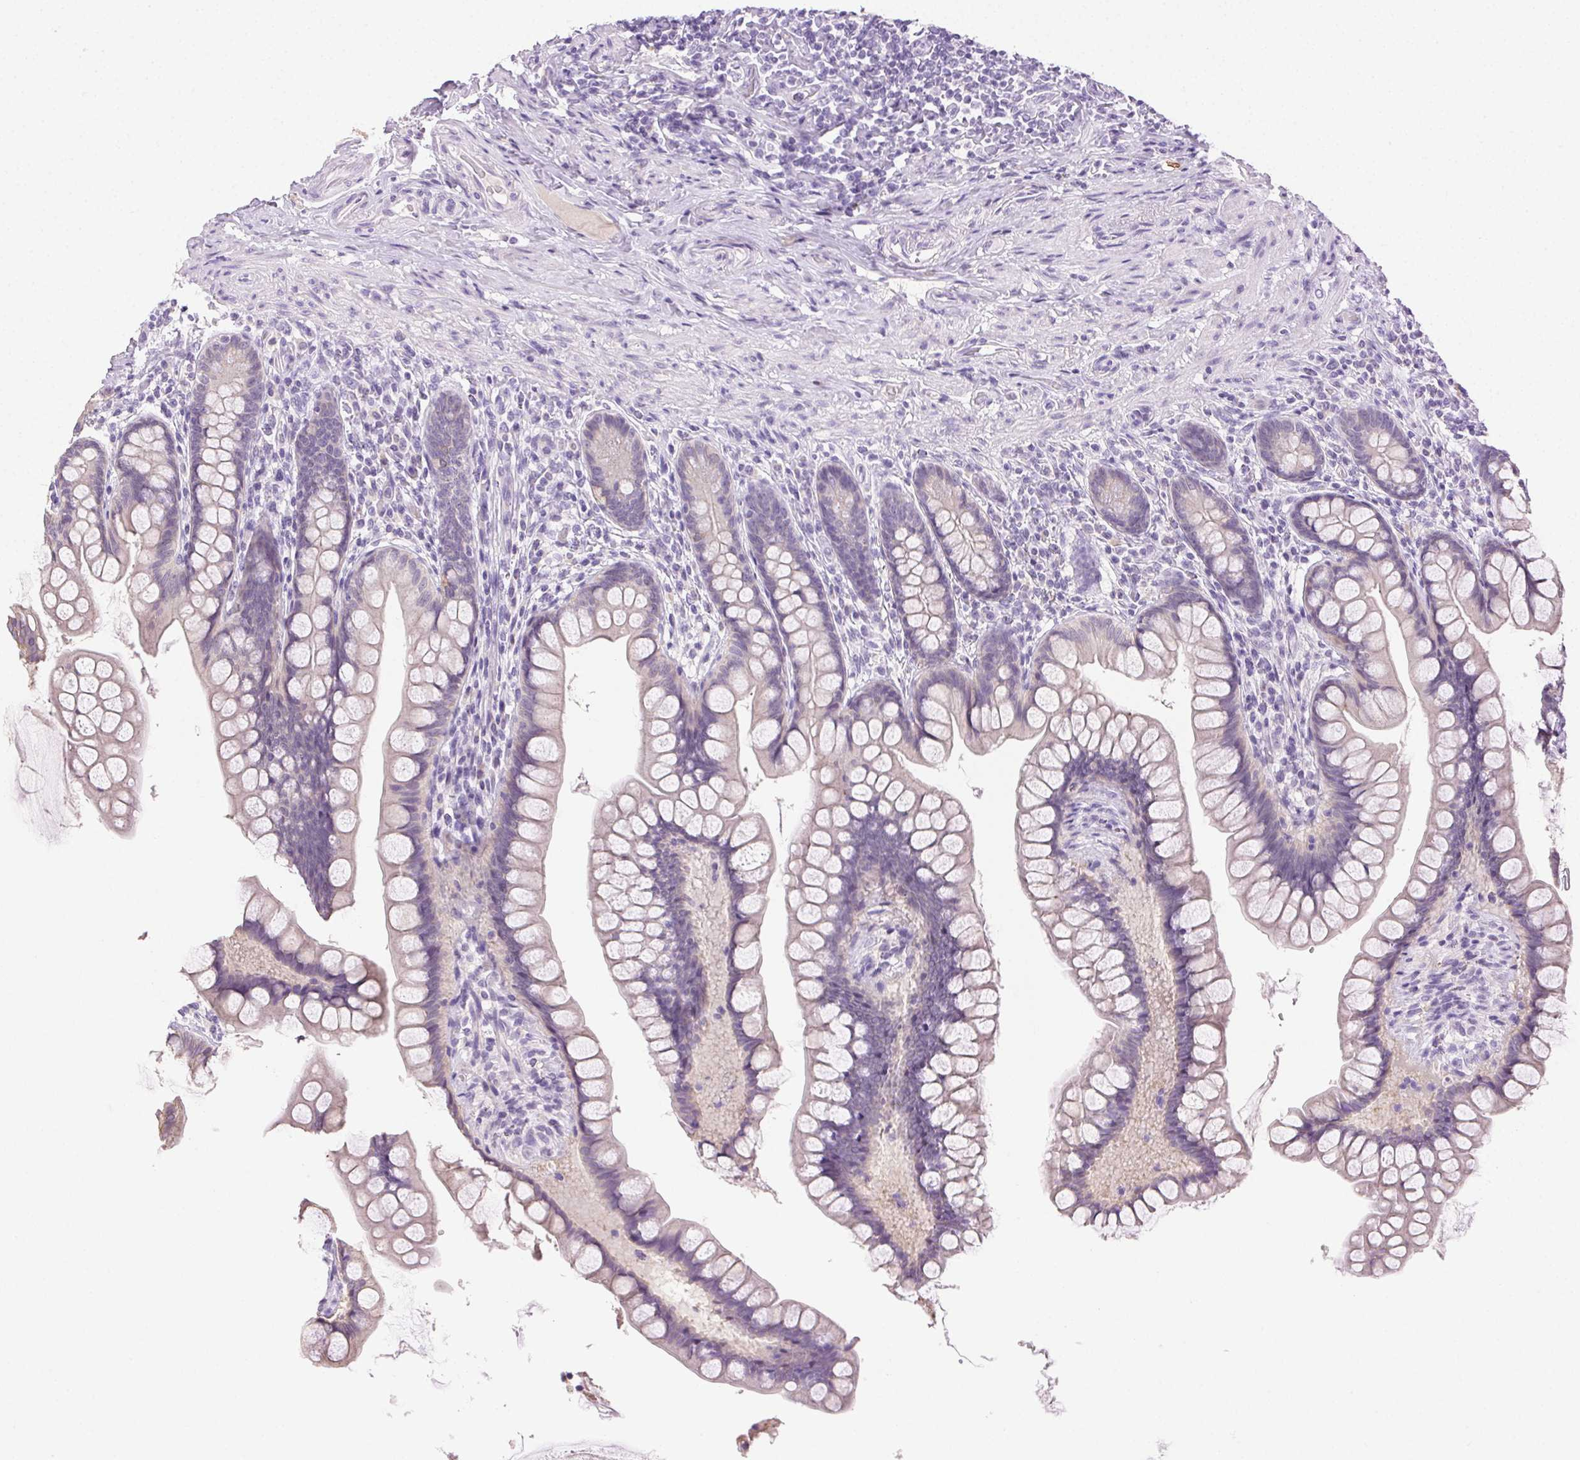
{"staining": {"intensity": "negative", "quantity": "none", "location": "none"}, "tissue": "small intestine", "cell_type": "Glandular cells", "image_type": "normal", "snomed": [{"axis": "morphology", "description": "Normal tissue, NOS"}, {"axis": "topography", "description": "Small intestine"}], "caption": "Immunohistochemistry image of normal small intestine stained for a protein (brown), which exhibits no expression in glandular cells.", "gene": "CLDN10", "patient": {"sex": "male", "age": 70}}